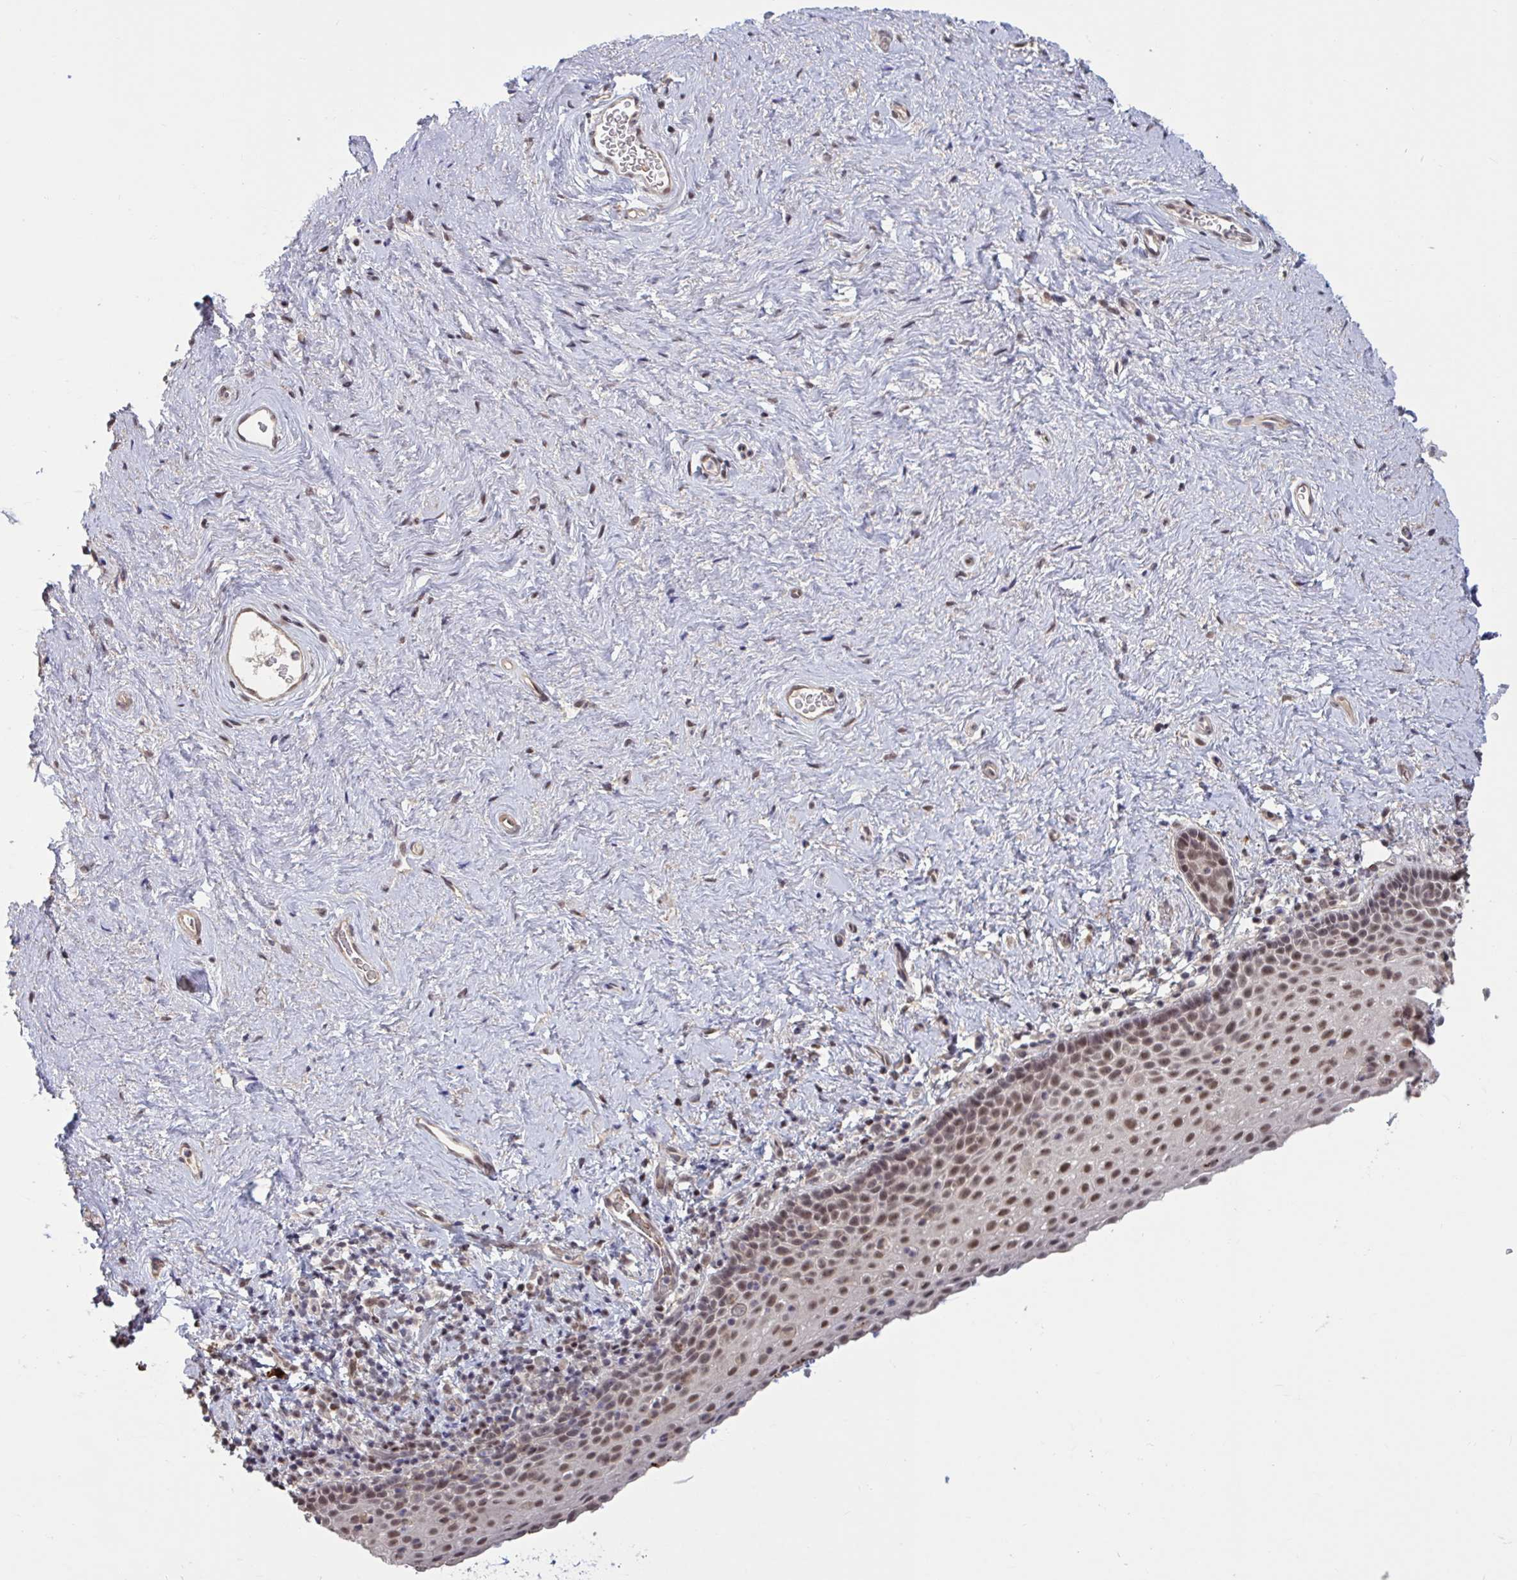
{"staining": {"intensity": "moderate", "quantity": "25%-75%", "location": "nuclear"}, "tissue": "vagina", "cell_type": "Squamous epithelial cells", "image_type": "normal", "snomed": [{"axis": "morphology", "description": "Normal tissue, NOS"}, {"axis": "topography", "description": "Vagina"}], "caption": "Vagina stained with a brown dye displays moderate nuclear positive positivity in approximately 25%-75% of squamous epithelial cells.", "gene": "ZNF414", "patient": {"sex": "female", "age": 61}}